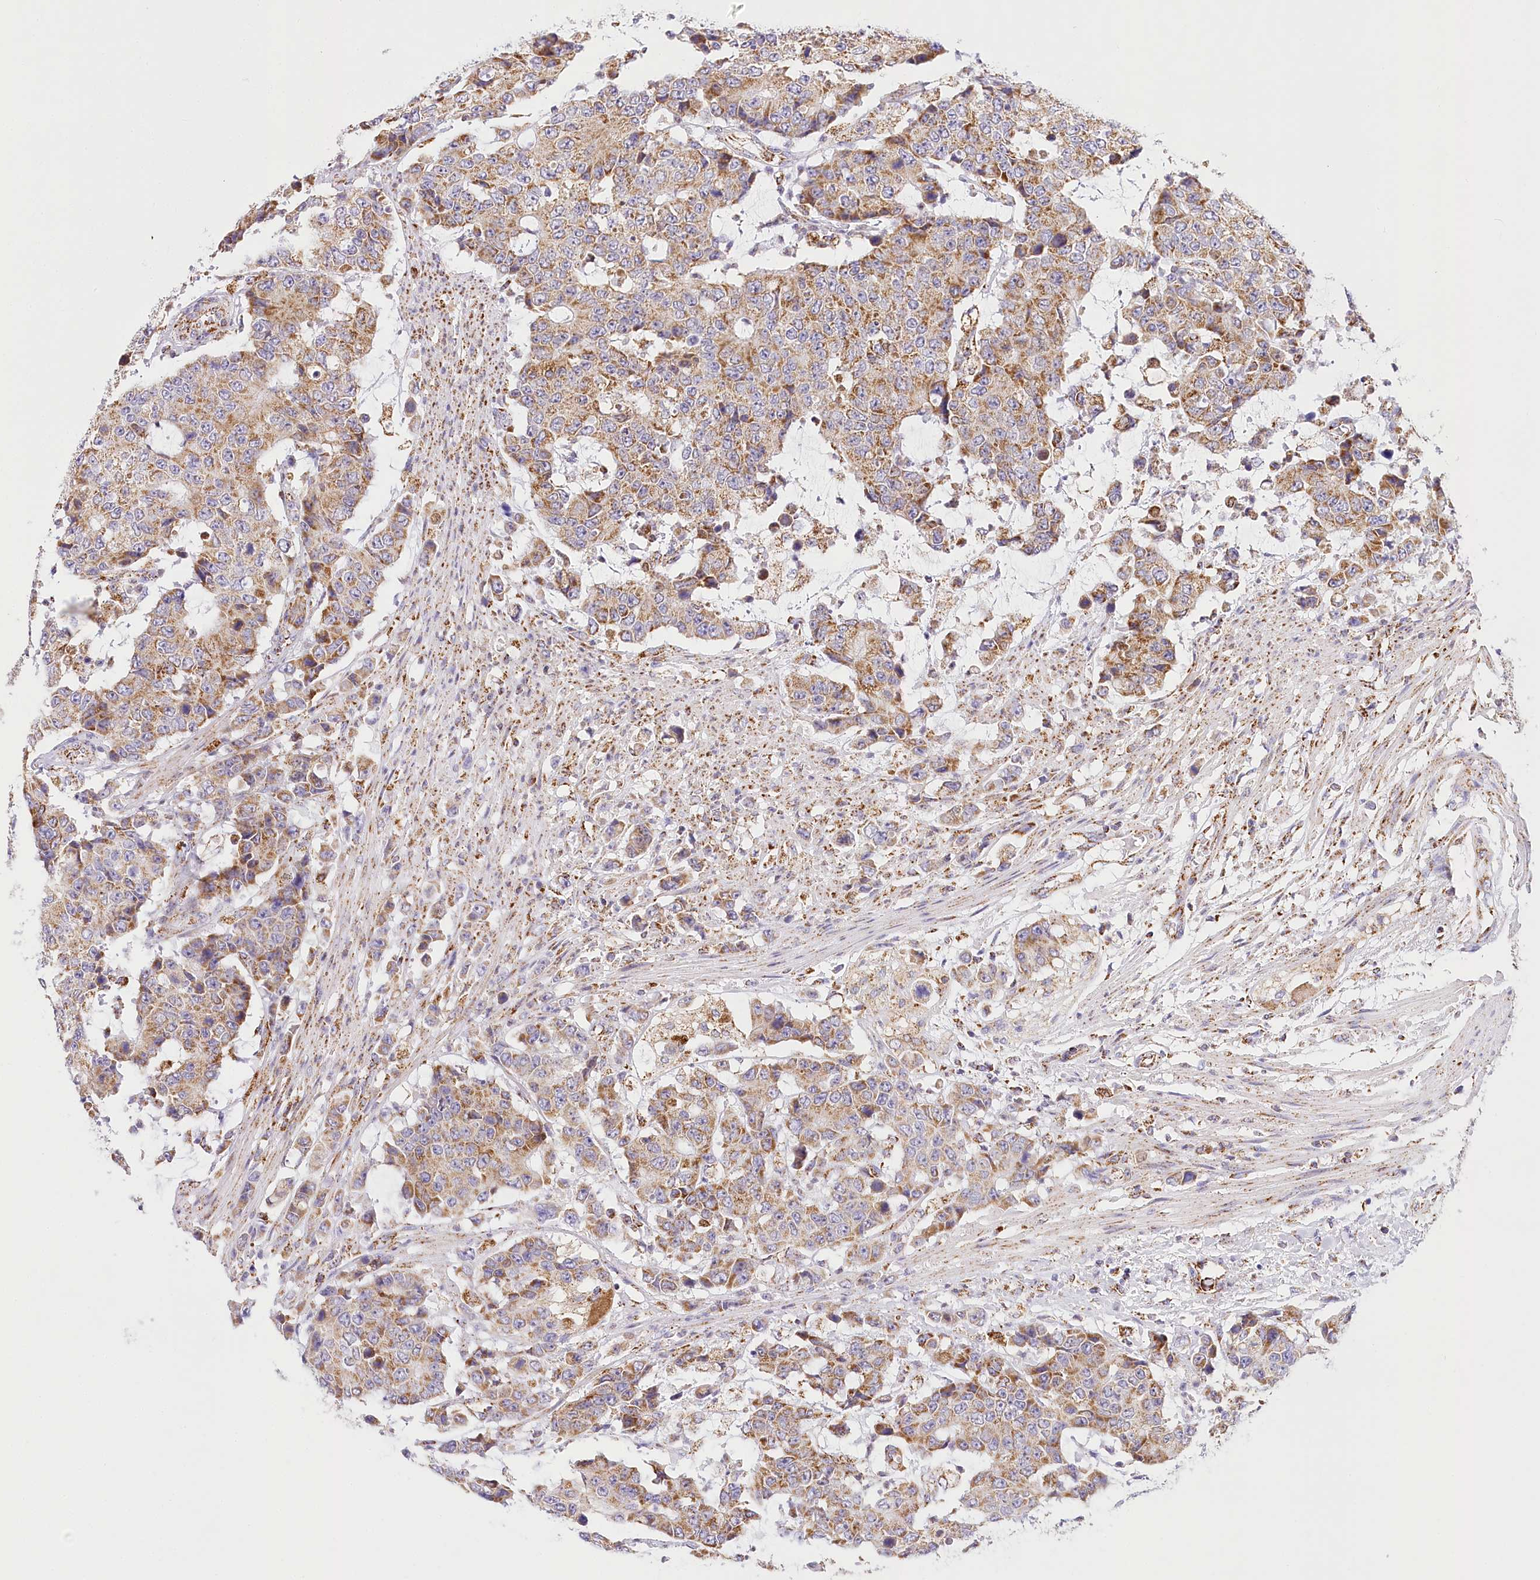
{"staining": {"intensity": "moderate", "quantity": ">75%", "location": "cytoplasmic/membranous"}, "tissue": "colorectal cancer", "cell_type": "Tumor cells", "image_type": "cancer", "snomed": [{"axis": "morphology", "description": "Adenocarcinoma, NOS"}, {"axis": "topography", "description": "Colon"}], "caption": "The immunohistochemical stain shows moderate cytoplasmic/membranous expression in tumor cells of adenocarcinoma (colorectal) tissue.", "gene": "LSS", "patient": {"sex": "female", "age": 86}}